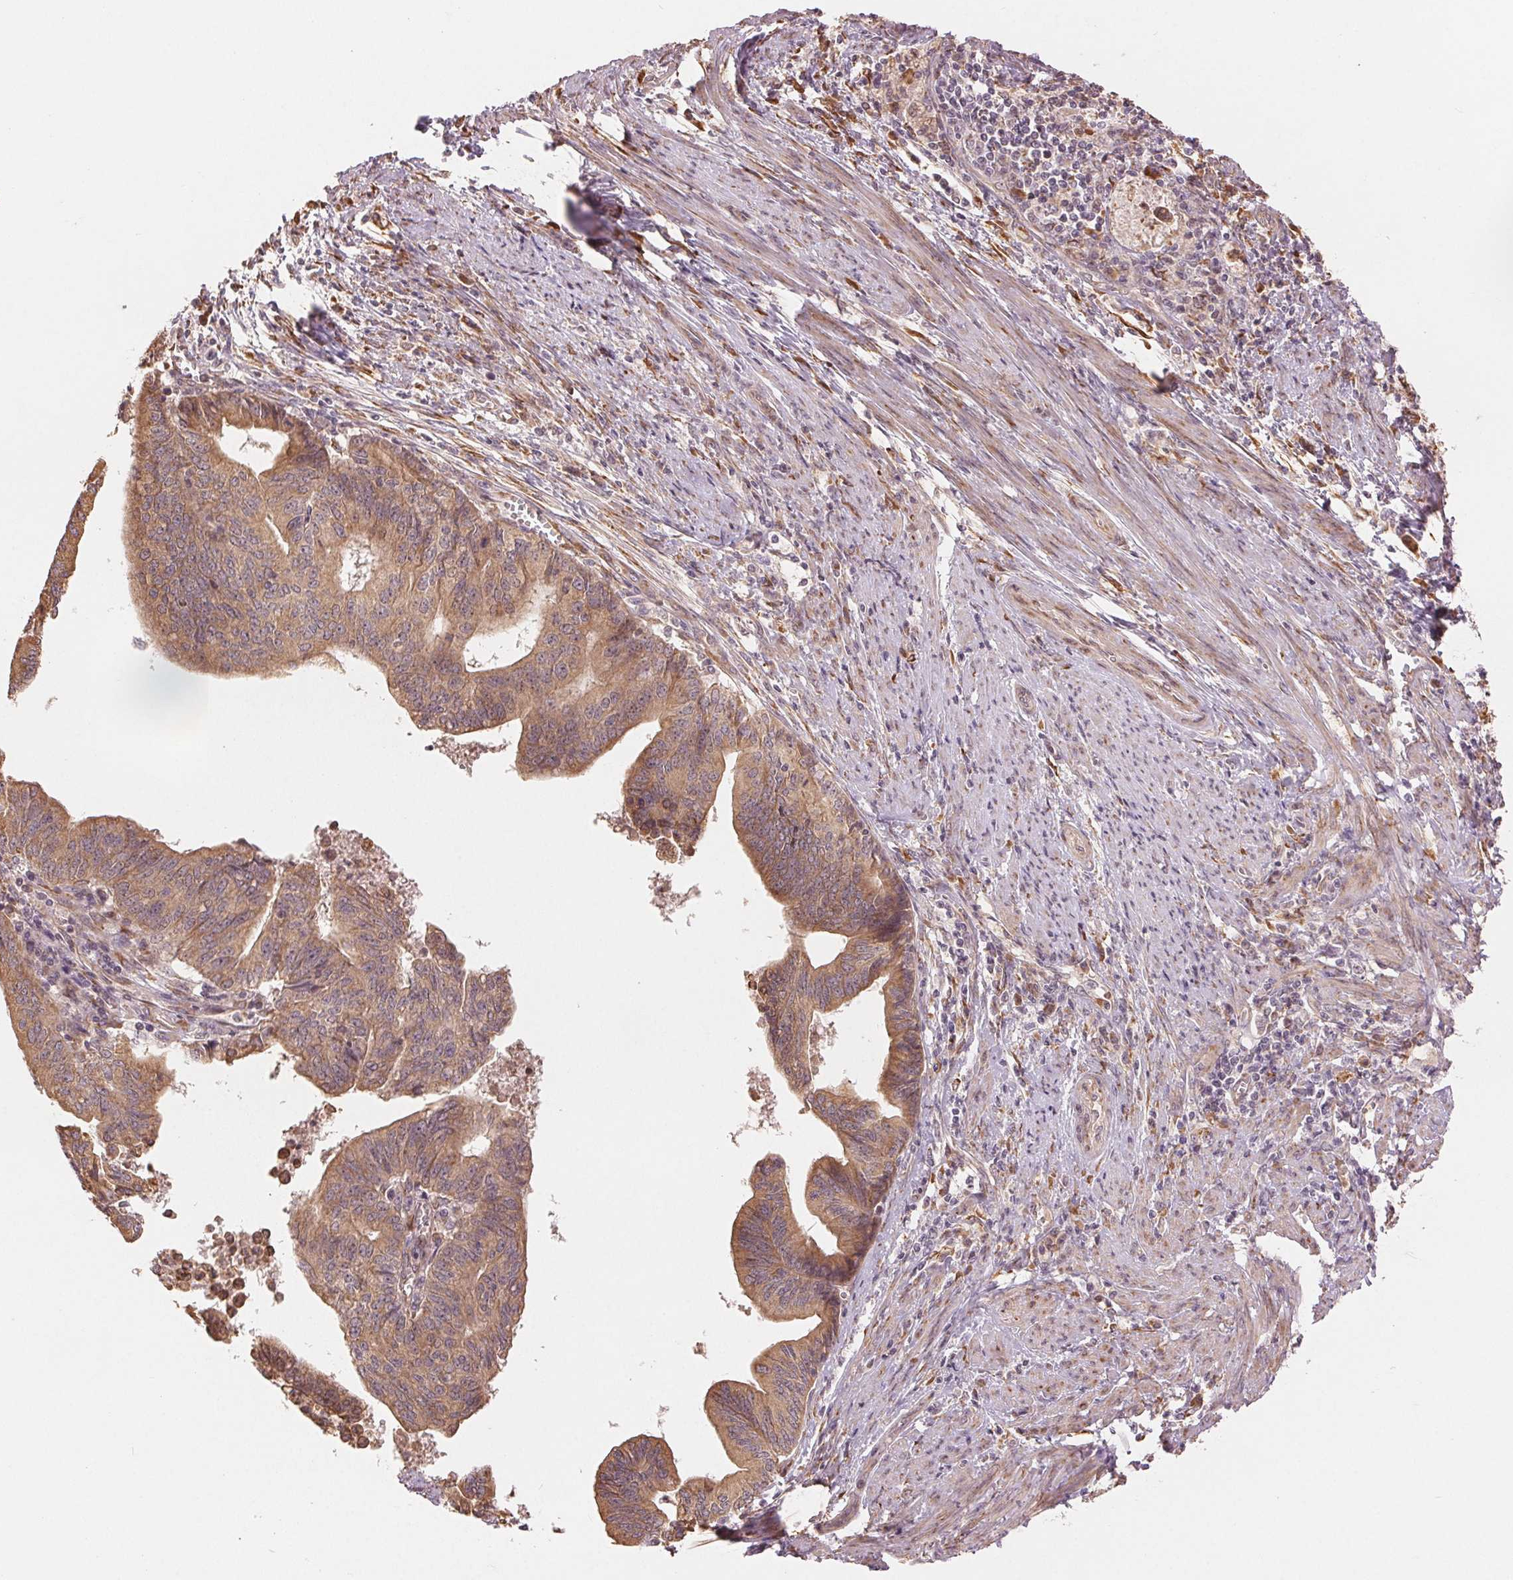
{"staining": {"intensity": "moderate", "quantity": ">75%", "location": "cytoplasmic/membranous"}, "tissue": "endometrial cancer", "cell_type": "Tumor cells", "image_type": "cancer", "snomed": [{"axis": "morphology", "description": "Adenocarcinoma, NOS"}, {"axis": "topography", "description": "Endometrium"}], "caption": "Brown immunohistochemical staining in adenocarcinoma (endometrial) displays moderate cytoplasmic/membranous positivity in about >75% of tumor cells.", "gene": "SLC20A1", "patient": {"sex": "female", "age": 65}}